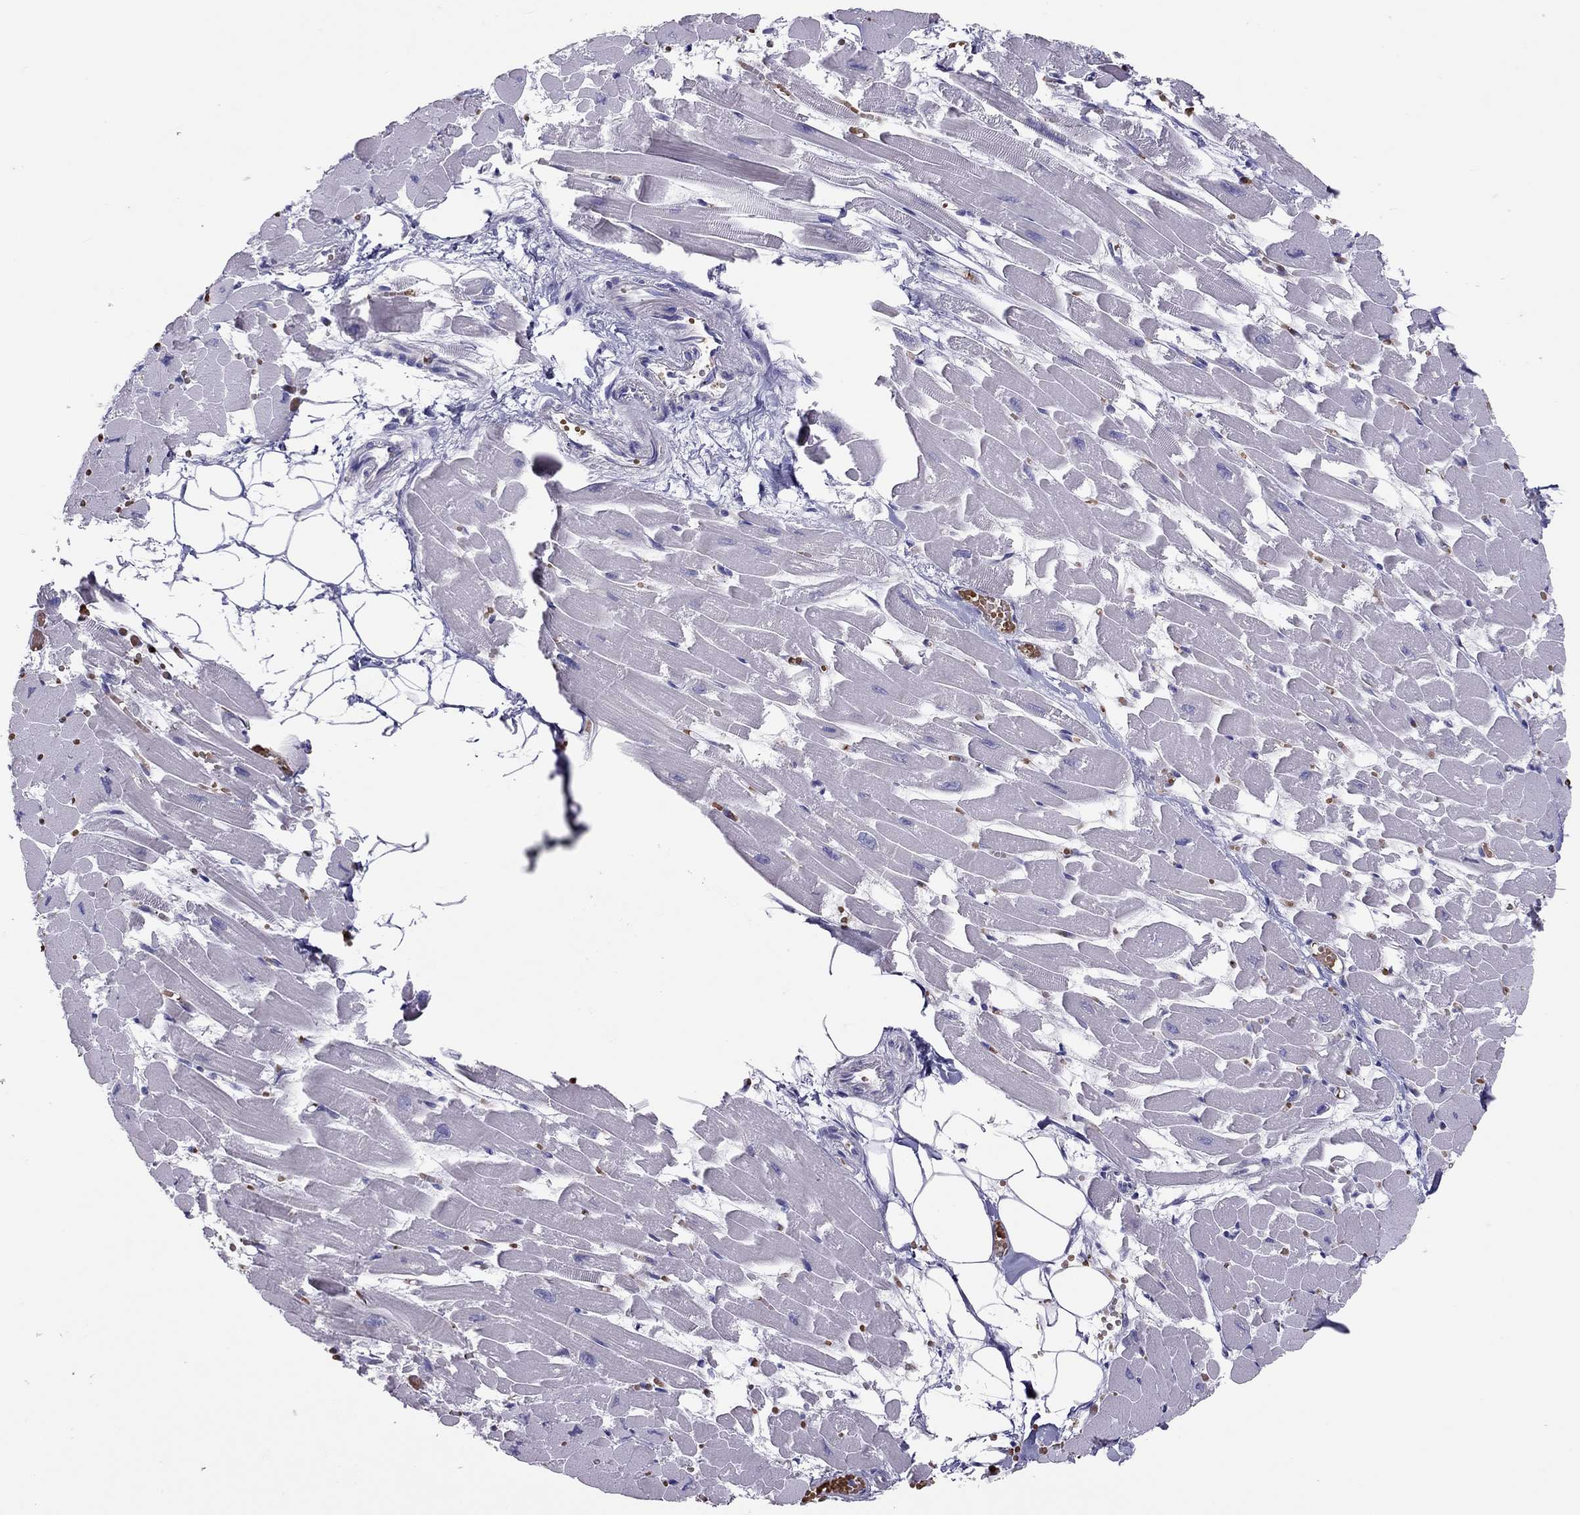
{"staining": {"intensity": "negative", "quantity": "none", "location": "none"}, "tissue": "heart muscle", "cell_type": "Cardiomyocytes", "image_type": "normal", "snomed": [{"axis": "morphology", "description": "Normal tissue, NOS"}, {"axis": "topography", "description": "Heart"}], "caption": "Immunohistochemistry (IHC) of normal human heart muscle shows no expression in cardiomyocytes.", "gene": "FRMD1", "patient": {"sex": "female", "age": 52}}